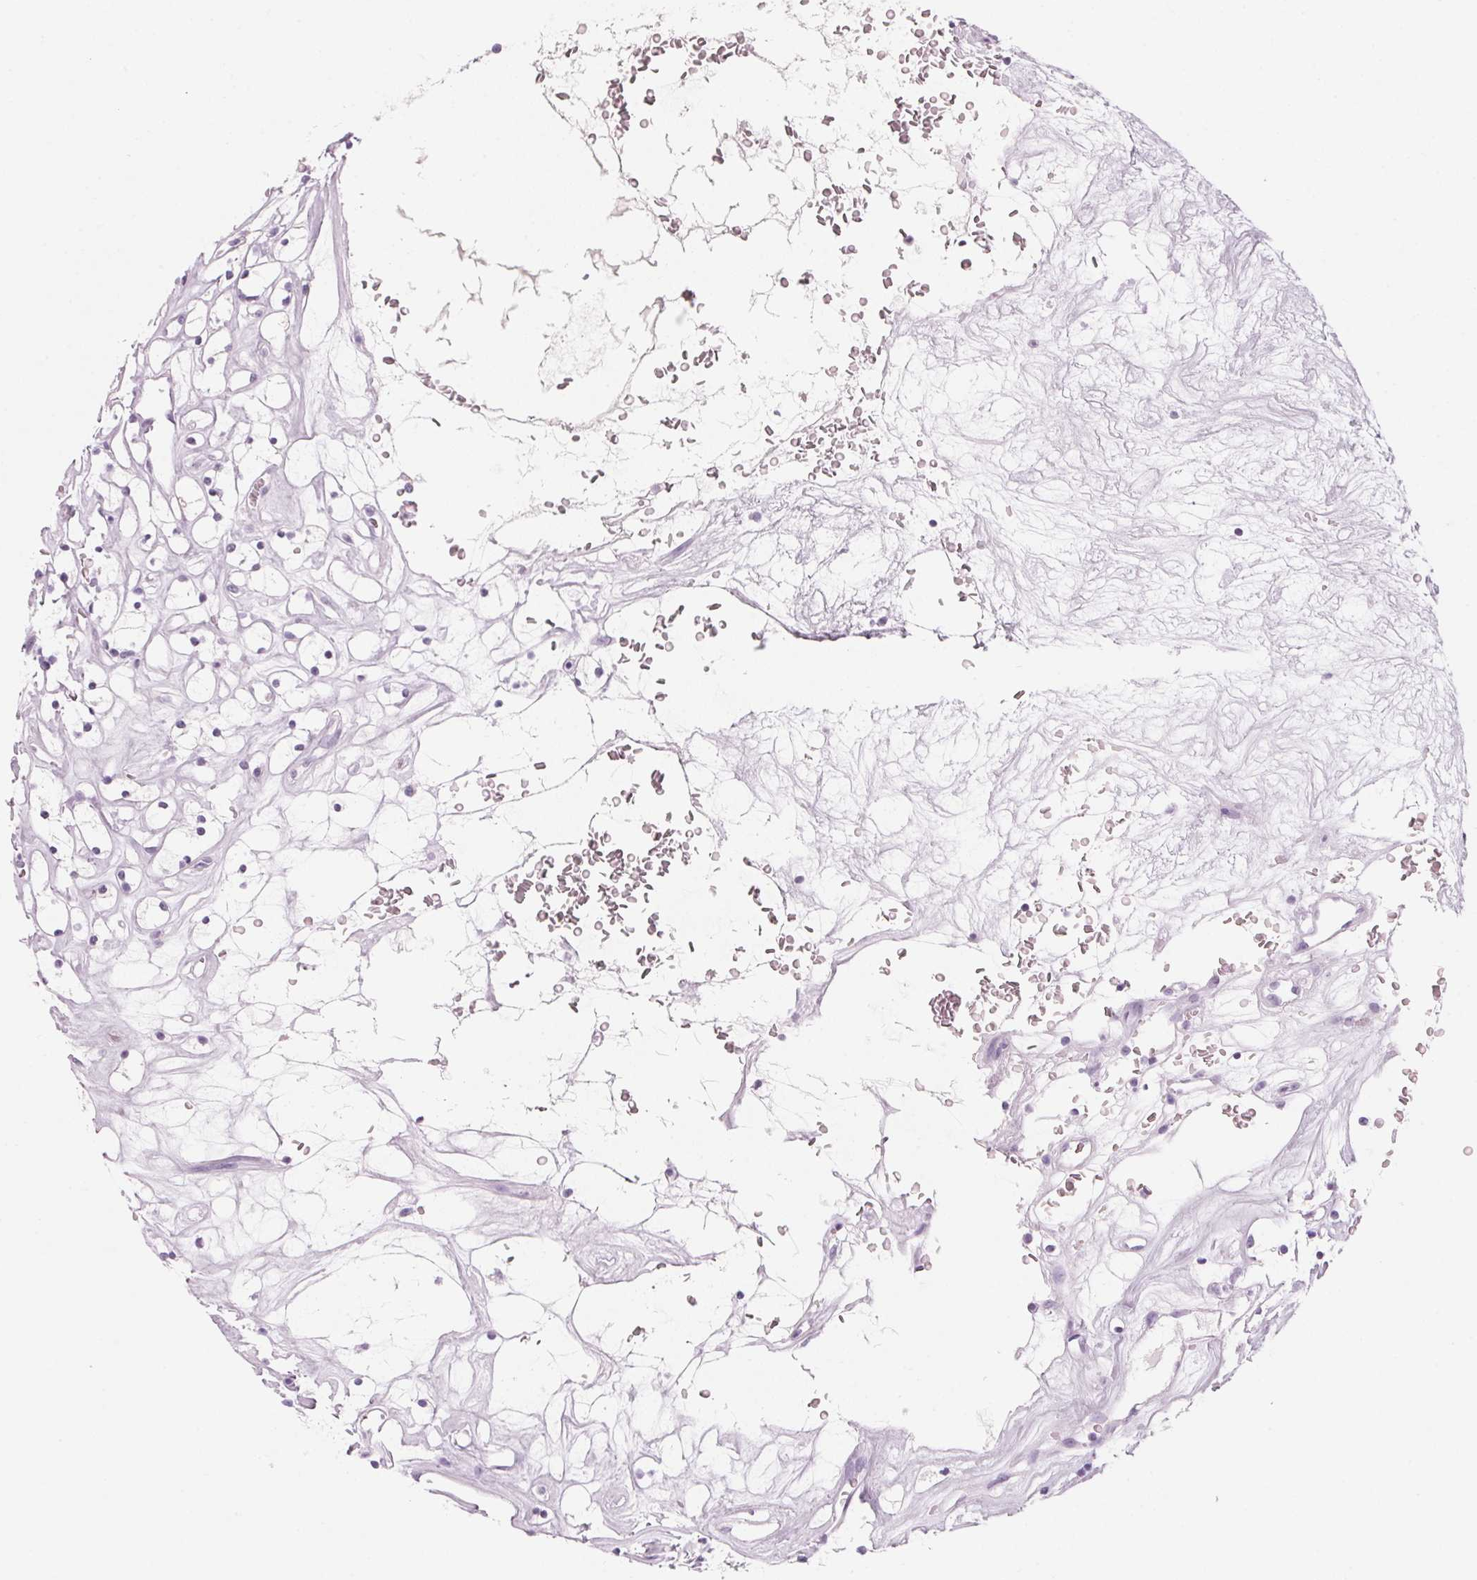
{"staining": {"intensity": "negative", "quantity": "none", "location": "none"}, "tissue": "renal cancer", "cell_type": "Tumor cells", "image_type": "cancer", "snomed": [{"axis": "morphology", "description": "Adenocarcinoma, NOS"}, {"axis": "topography", "description": "Kidney"}], "caption": "High power microscopy micrograph of an IHC image of renal adenocarcinoma, revealing no significant positivity in tumor cells. The staining was performed using DAB to visualize the protein expression in brown, while the nuclei were stained in blue with hematoxylin (Magnification: 20x).", "gene": "DNTTIP2", "patient": {"sex": "female", "age": 64}}